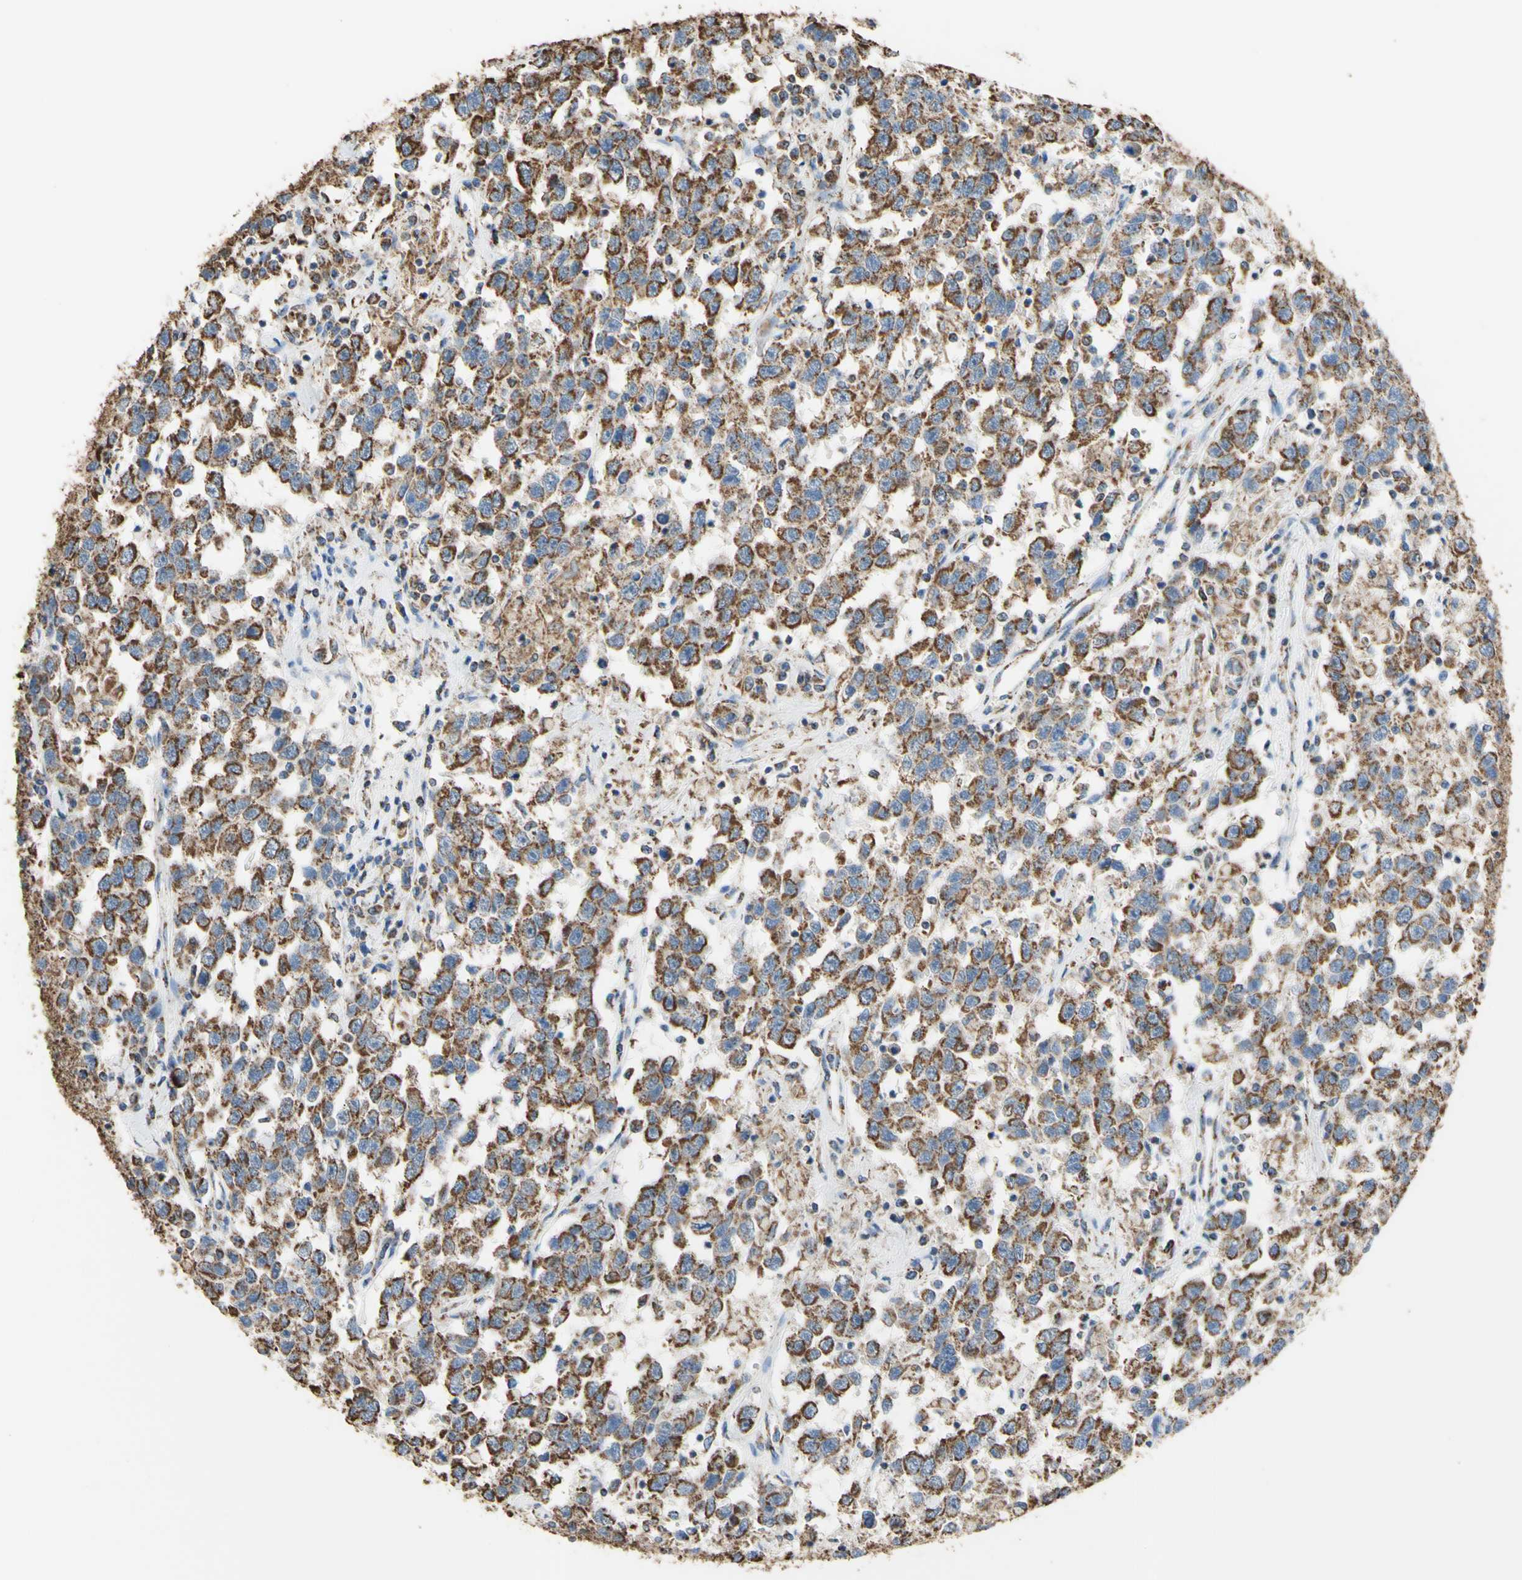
{"staining": {"intensity": "moderate", "quantity": ">75%", "location": "cytoplasmic/membranous"}, "tissue": "testis cancer", "cell_type": "Tumor cells", "image_type": "cancer", "snomed": [{"axis": "morphology", "description": "Seminoma, NOS"}, {"axis": "topography", "description": "Testis"}], "caption": "Testis cancer (seminoma) stained with a brown dye displays moderate cytoplasmic/membranous positive staining in about >75% of tumor cells.", "gene": "CMKLR2", "patient": {"sex": "male", "age": 41}}